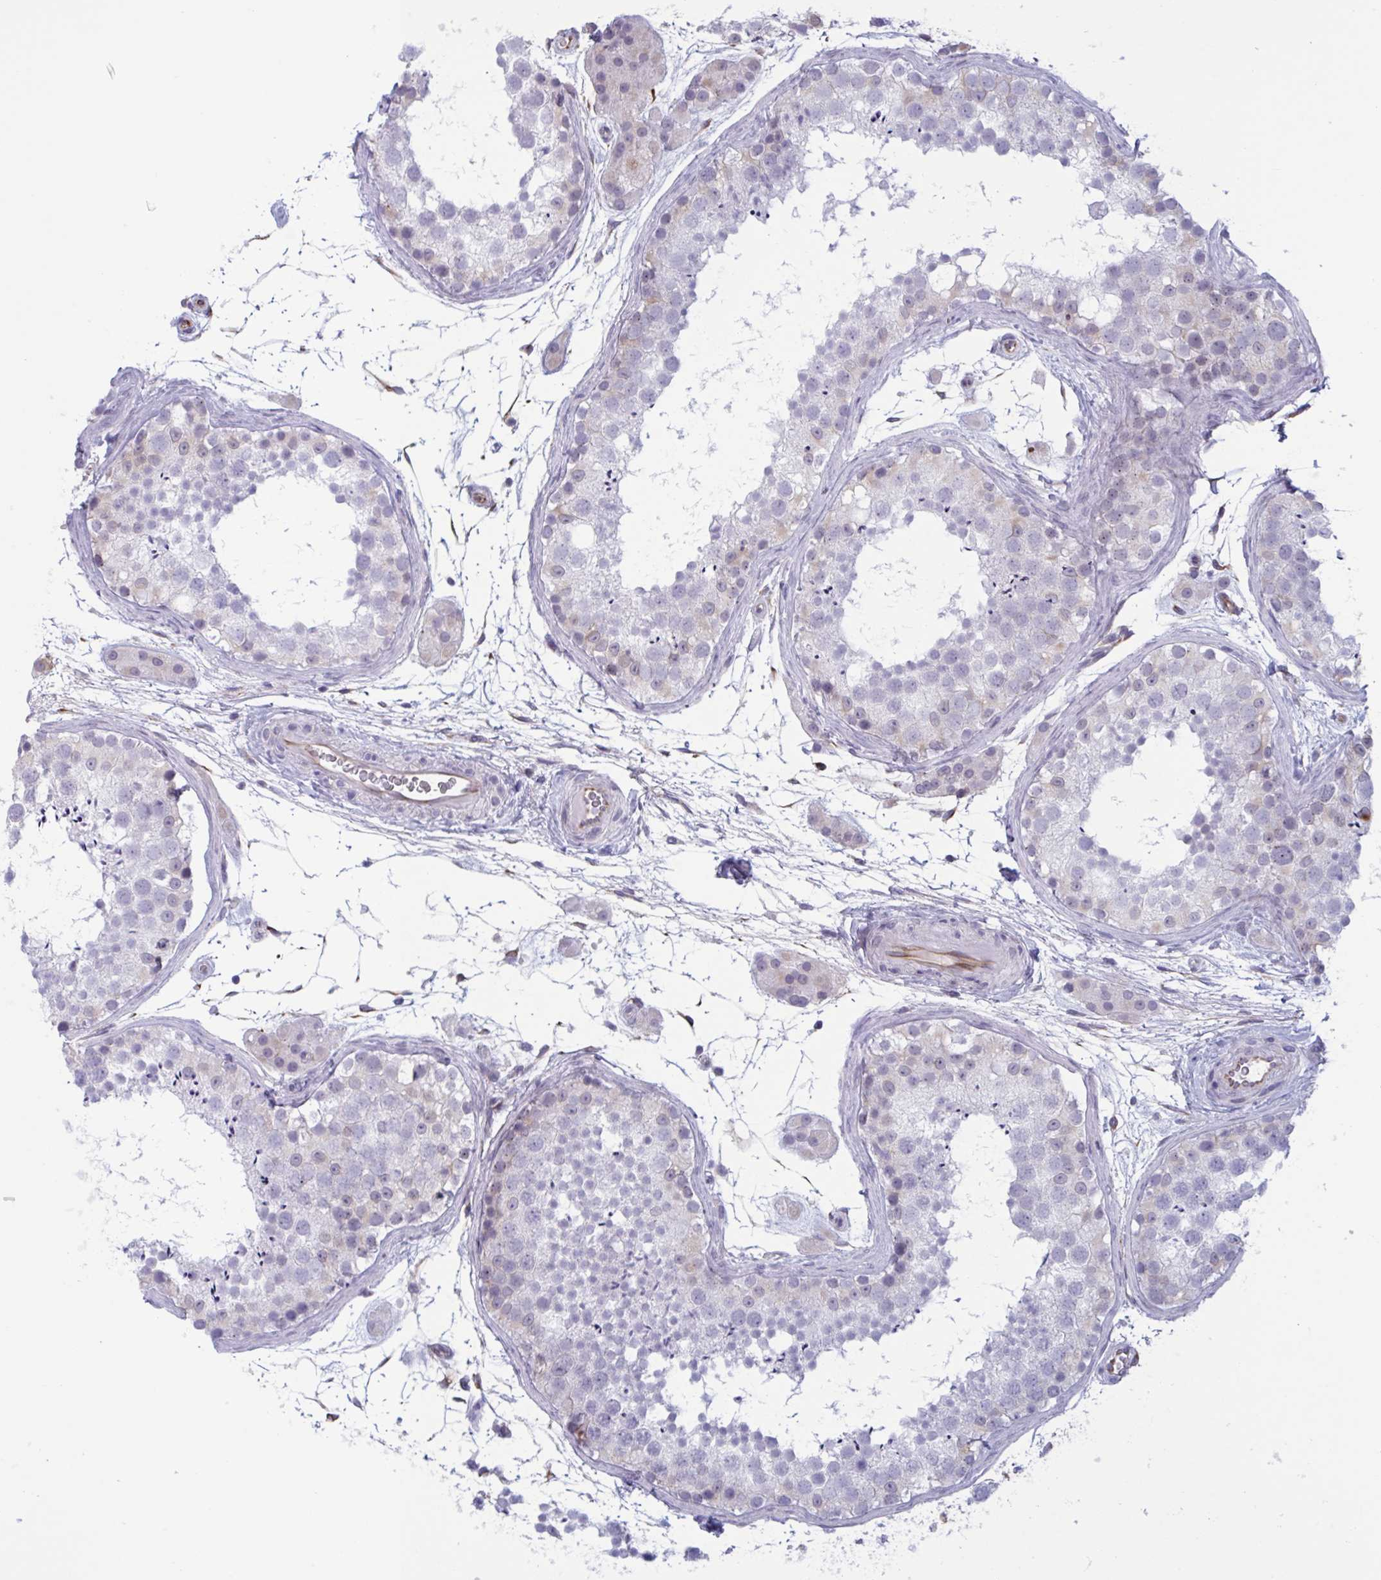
{"staining": {"intensity": "moderate", "quantity": "<25%", "location": "cytoplasmic/membranous"}, "tissue": "testis", "cell_type": "Cells in seminiferous ducts", "image_type": "normal", "snomed": [{"axis": "morphology", "description": "Normal tissue, NOS"}, {"axis": "topography", "description": "Testis"}], "caption": "This is an image of immunohistochemistry (IHC) staining of benign testis, which shows moderate positivity in the cytoplasmic/membranous of cells in seminiferous ducts.", "gene": "OR1L3", "patient": {"sex": "male", "age": 41}}